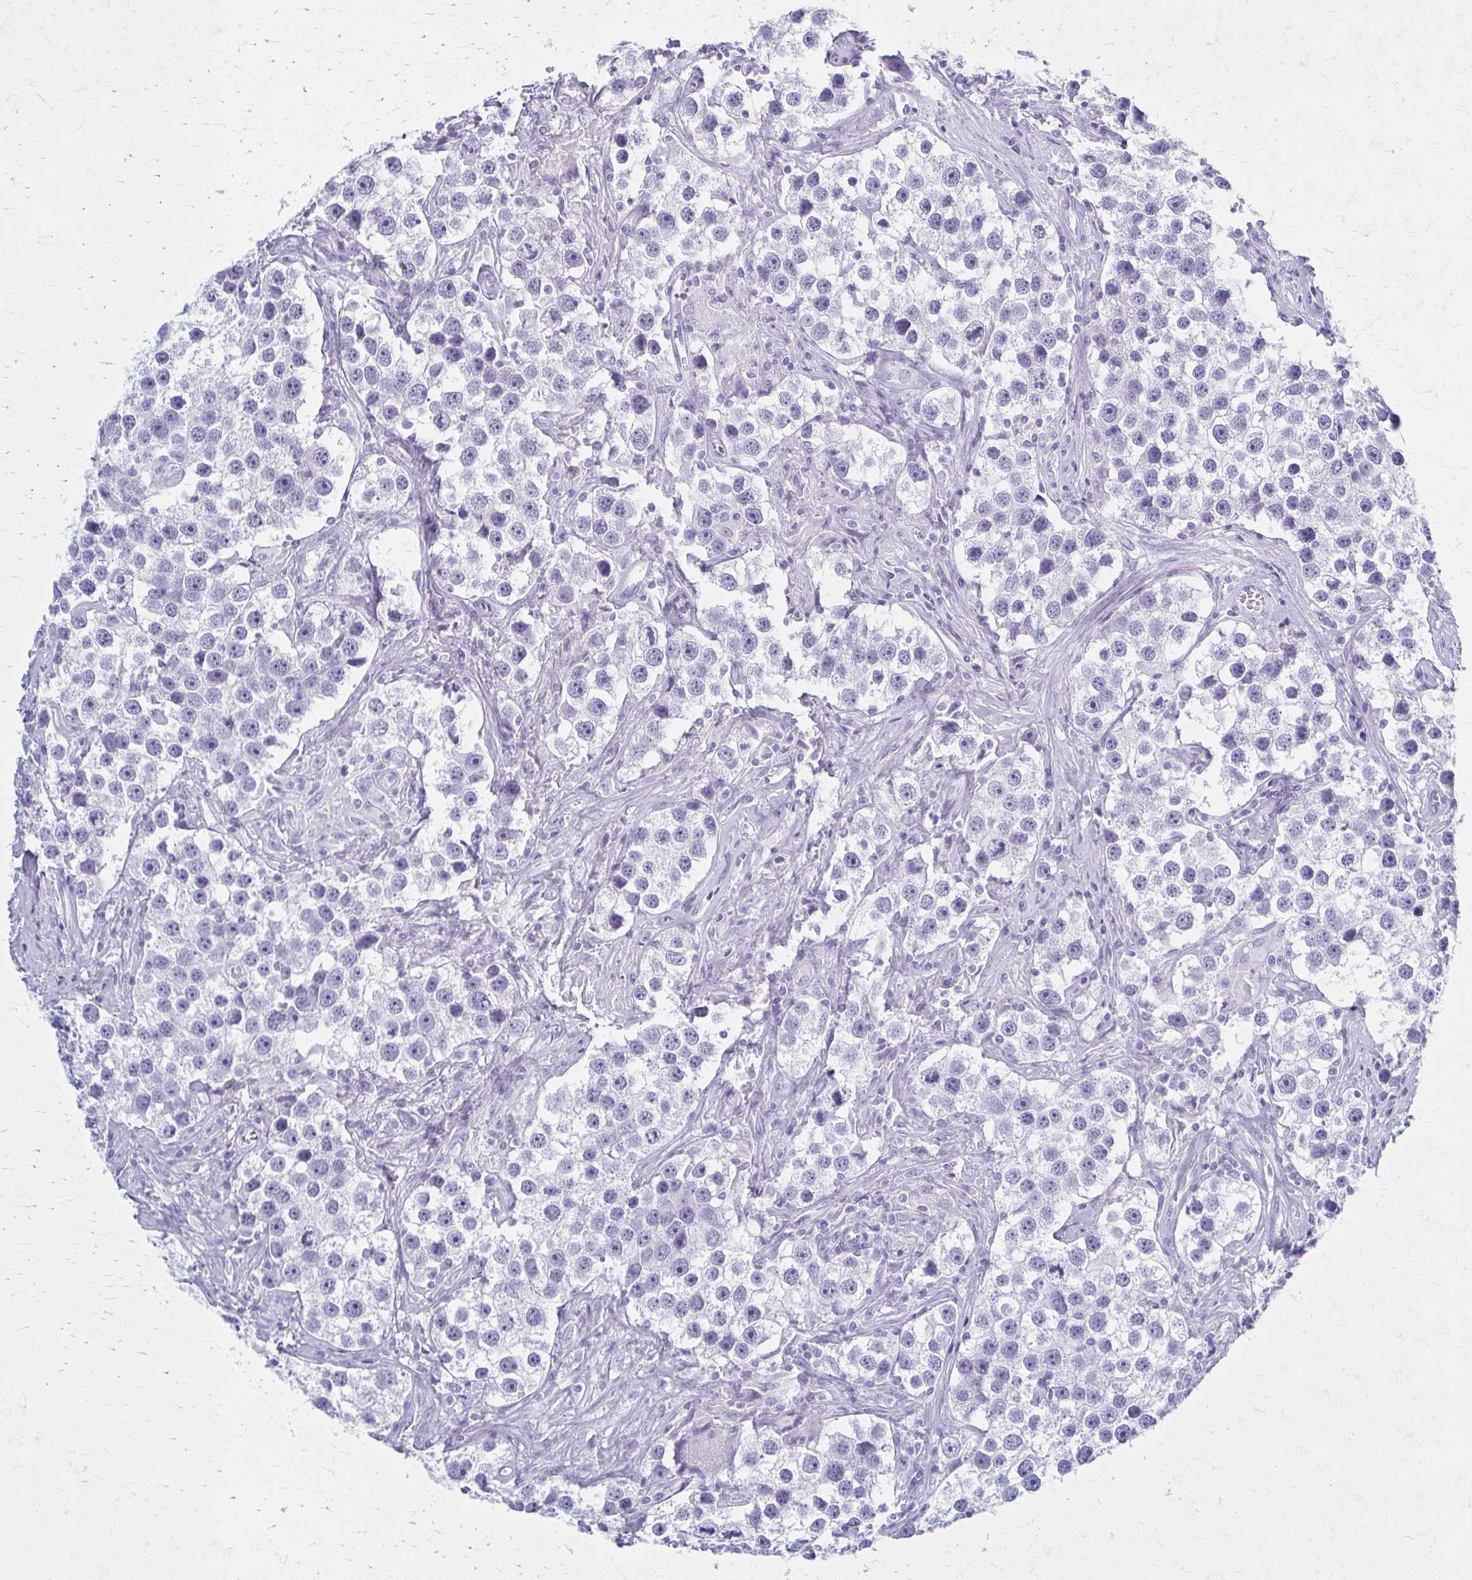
{"staining": {"intensity": "negative", "quantity": "none", "location": "none"}, "tissue": "testis cancer", "cell_type": "Tumor cells", "image_type": "cancer", "snomed": [{"axis": "morphology", "description": "Seminoma, NOS"}, {"axis": "topography", "description": "Testis"}], "caption": "Immunohistochemistry image of human seminoma (testis) stained for a protein (brown), which reveals no positivity in tumor cells. The staining was performed using DAB (3,3'-diaminobenzidine) to visualize the protein expression in brown, while the nuclei were stained in blue with hematoxylin (Magnification: 20x).", "gene": "CELF5", "patient": {"sex": "male", "age": 49}}